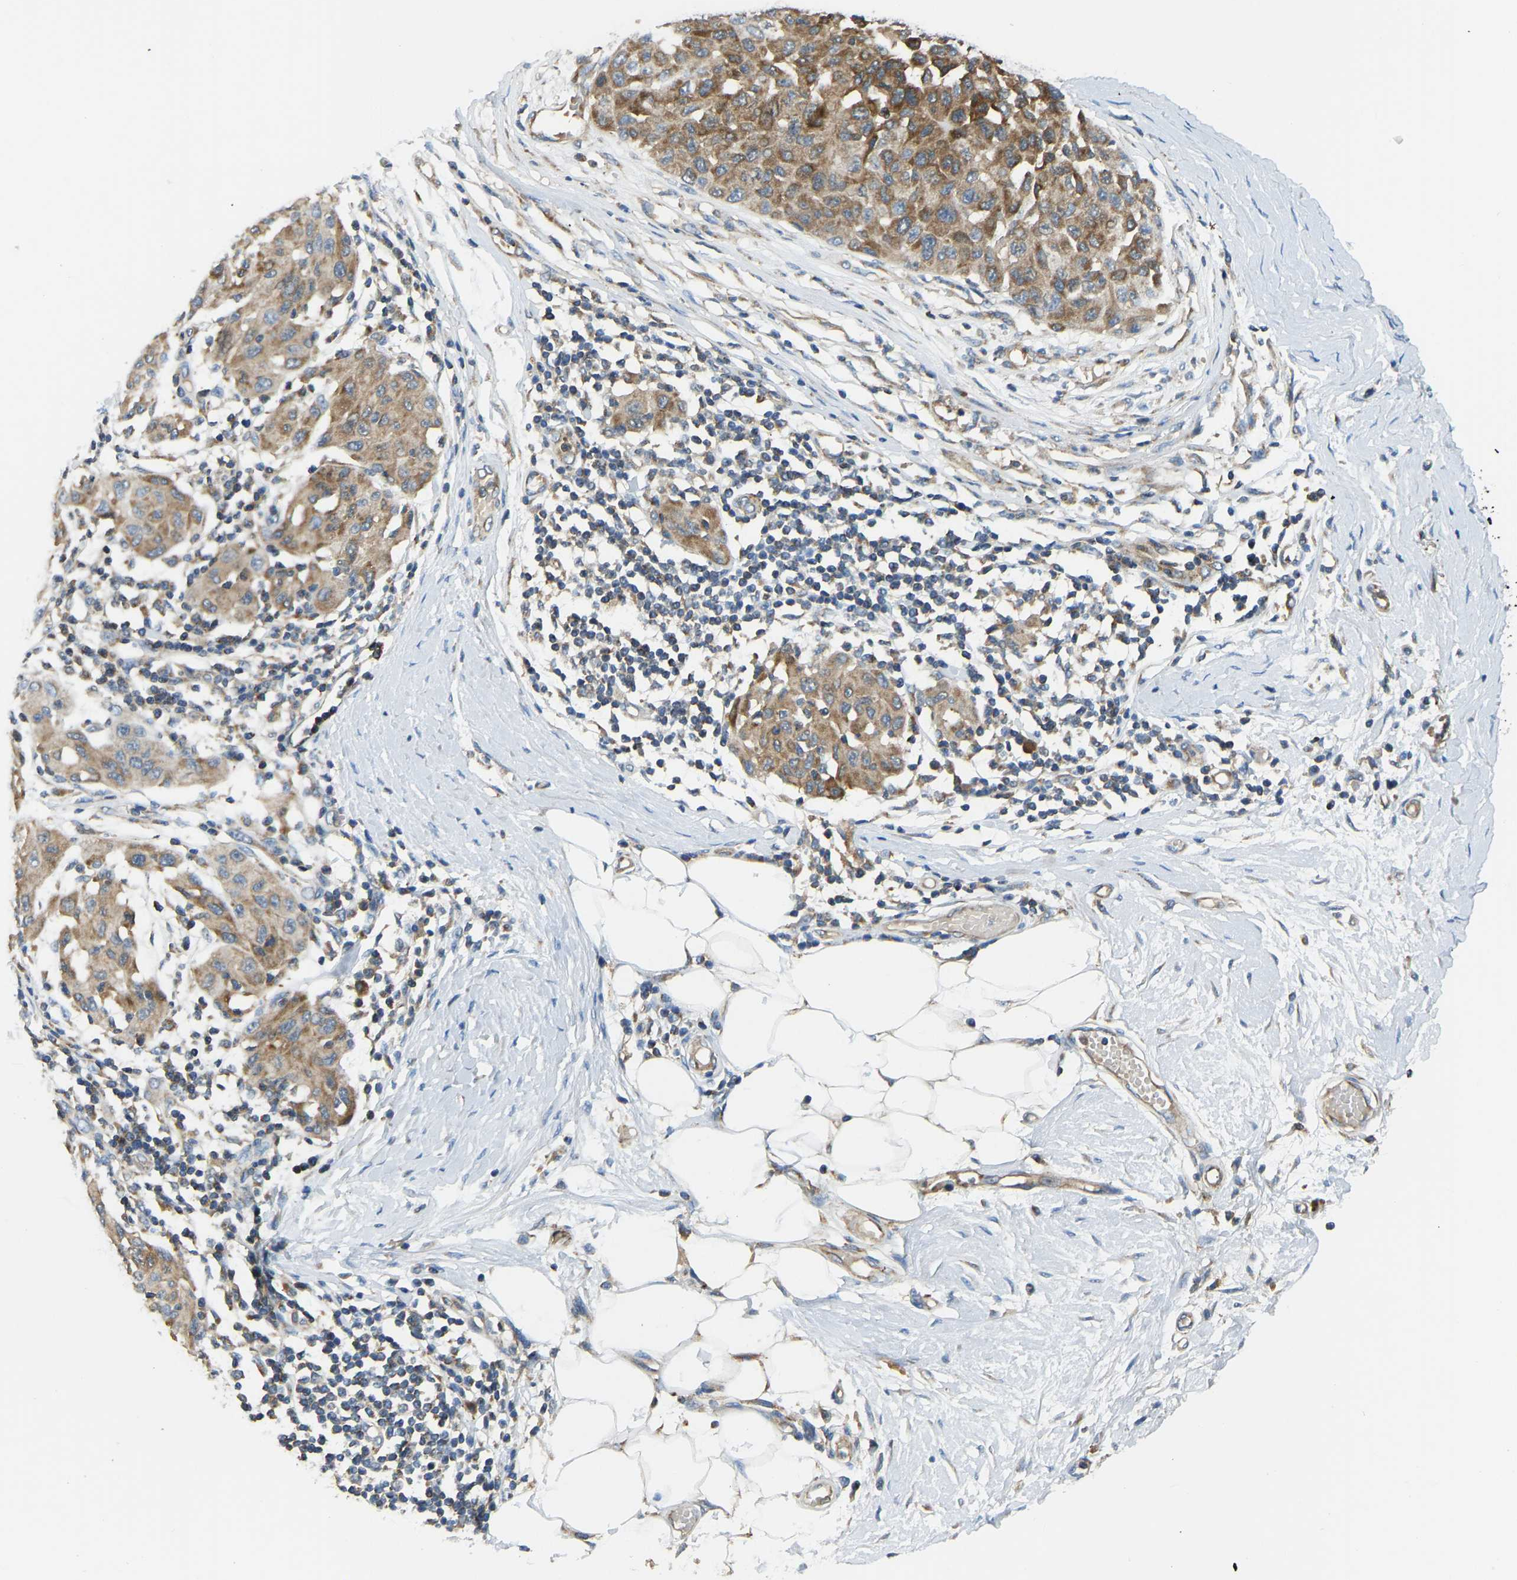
{"staining": {"intensity": "moderate", "quantity": ">75%", "location": "cytoplasmic/membranous"}, "tissue": "melanoma", "cell_type": "Tumor cells", "image_type": "cancer", "snomed": [{"axis": "morphology", "description": "Normal tissue, NOS"}, {"axis": "morphology", "description": "Malignant melanoma, NOS"}, {"axis": "topography", "description": "Skin"}], "caption": "A photomicrograph of human melanoma stained for a protein shows moderate cytoplasmic/membranous brown staining in tumor cells. (Stains: DAB (3,3'-diaminobenzidine) in brown, nuclei in blue, Microscopy: brightfield microscopy at high magnification).", "gene": "RBP1", "patient": {"sex": "male", "age": 62}}